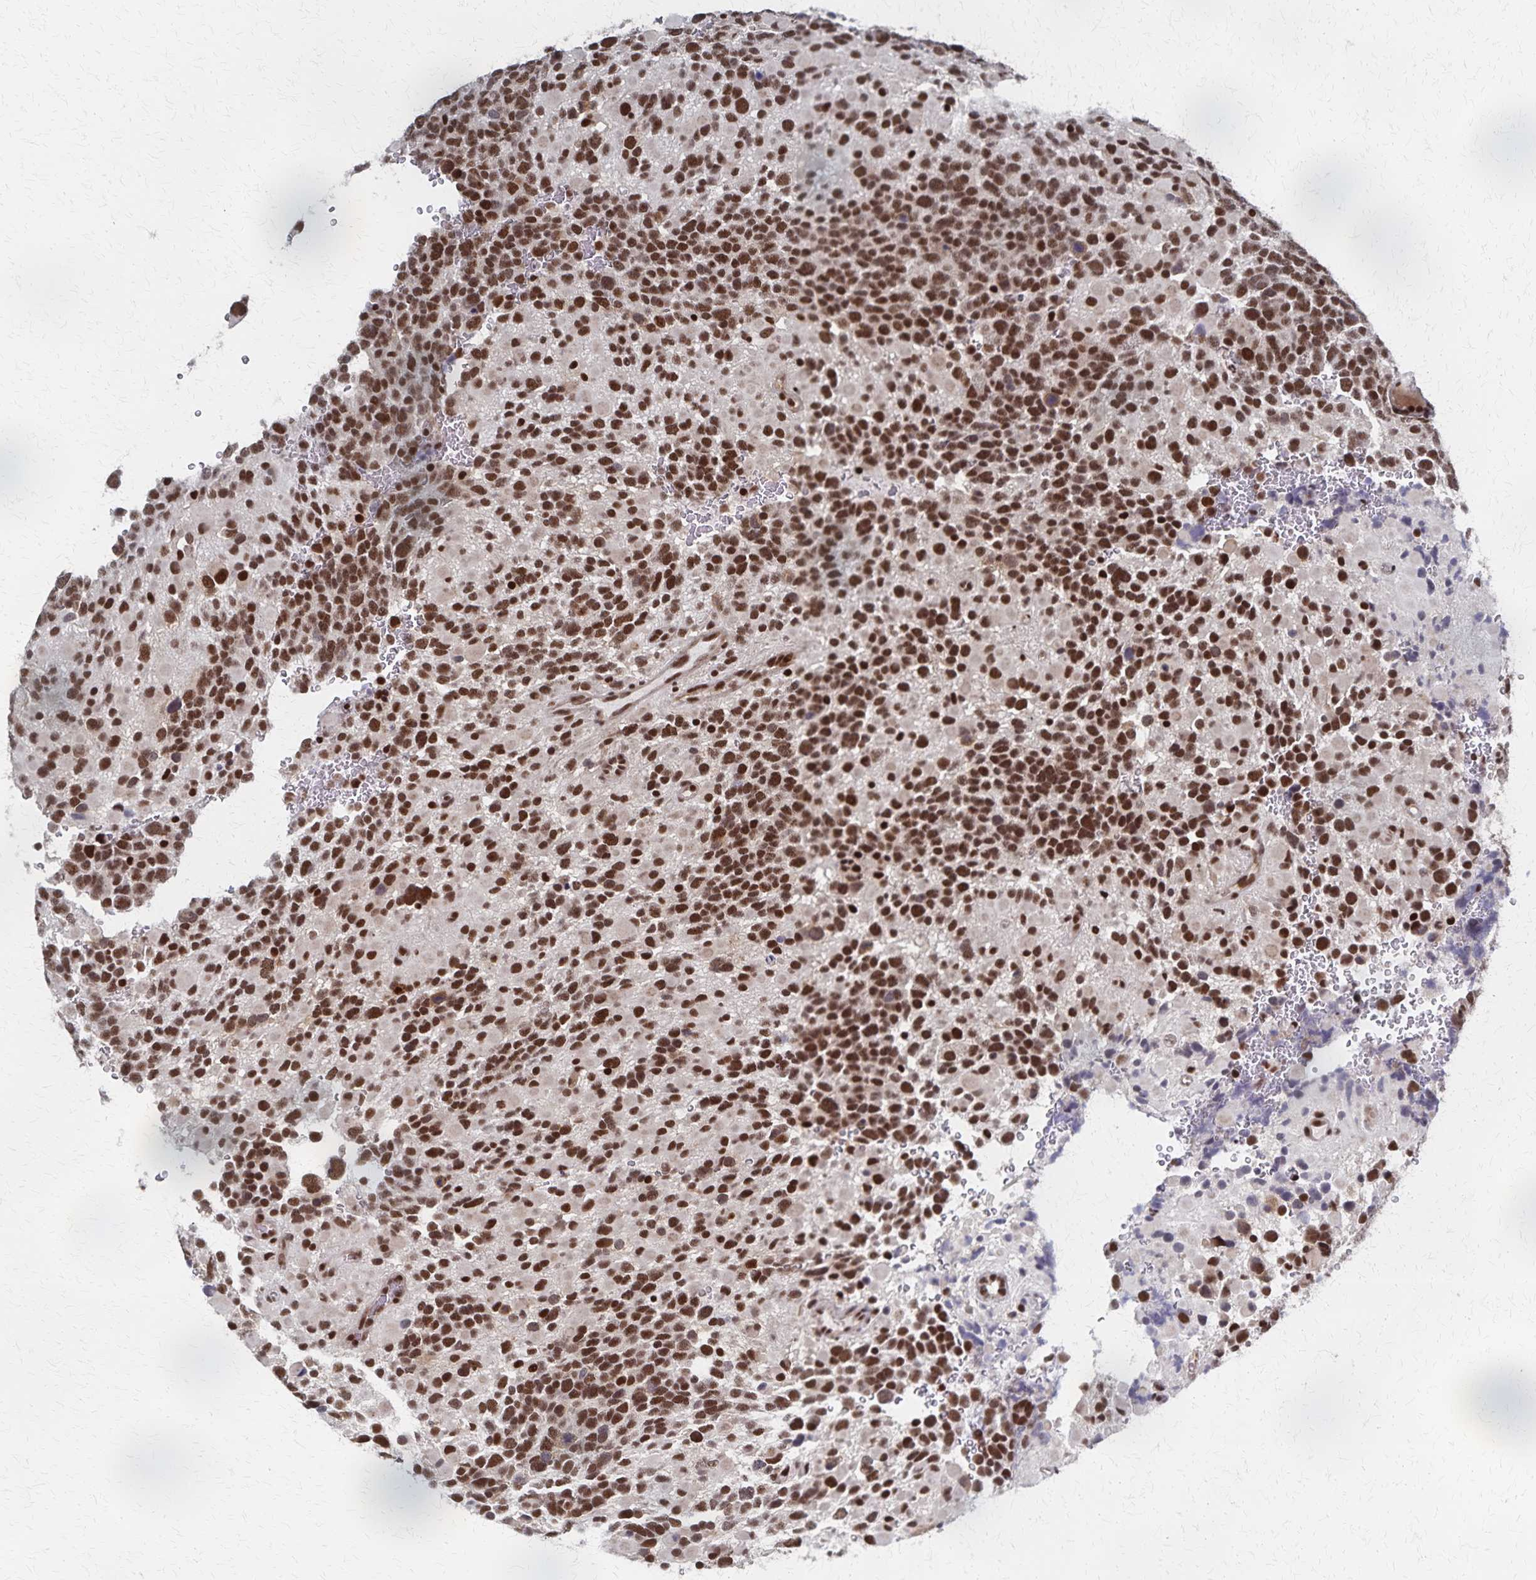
{"staining": {"intensity": "strong", "quantity": ">75%", "location": "nuclear"}, "tissue": "glioma", "cell_type": "Tumor cells", "image_type": "cancer", "snomed": [{"axis": "morphology", "description": "Glioma, malignant, High grade"}, {"axis": "topography", "description": "Brain"}], "caption": "Malignant glioma (high-grade) was stained to show a protein in brown. There is high levels of strong nuclear expression in about >75% of tumor cells.", "gene": "GTF2B", "patient": {"sex": "female", "age": 40}}